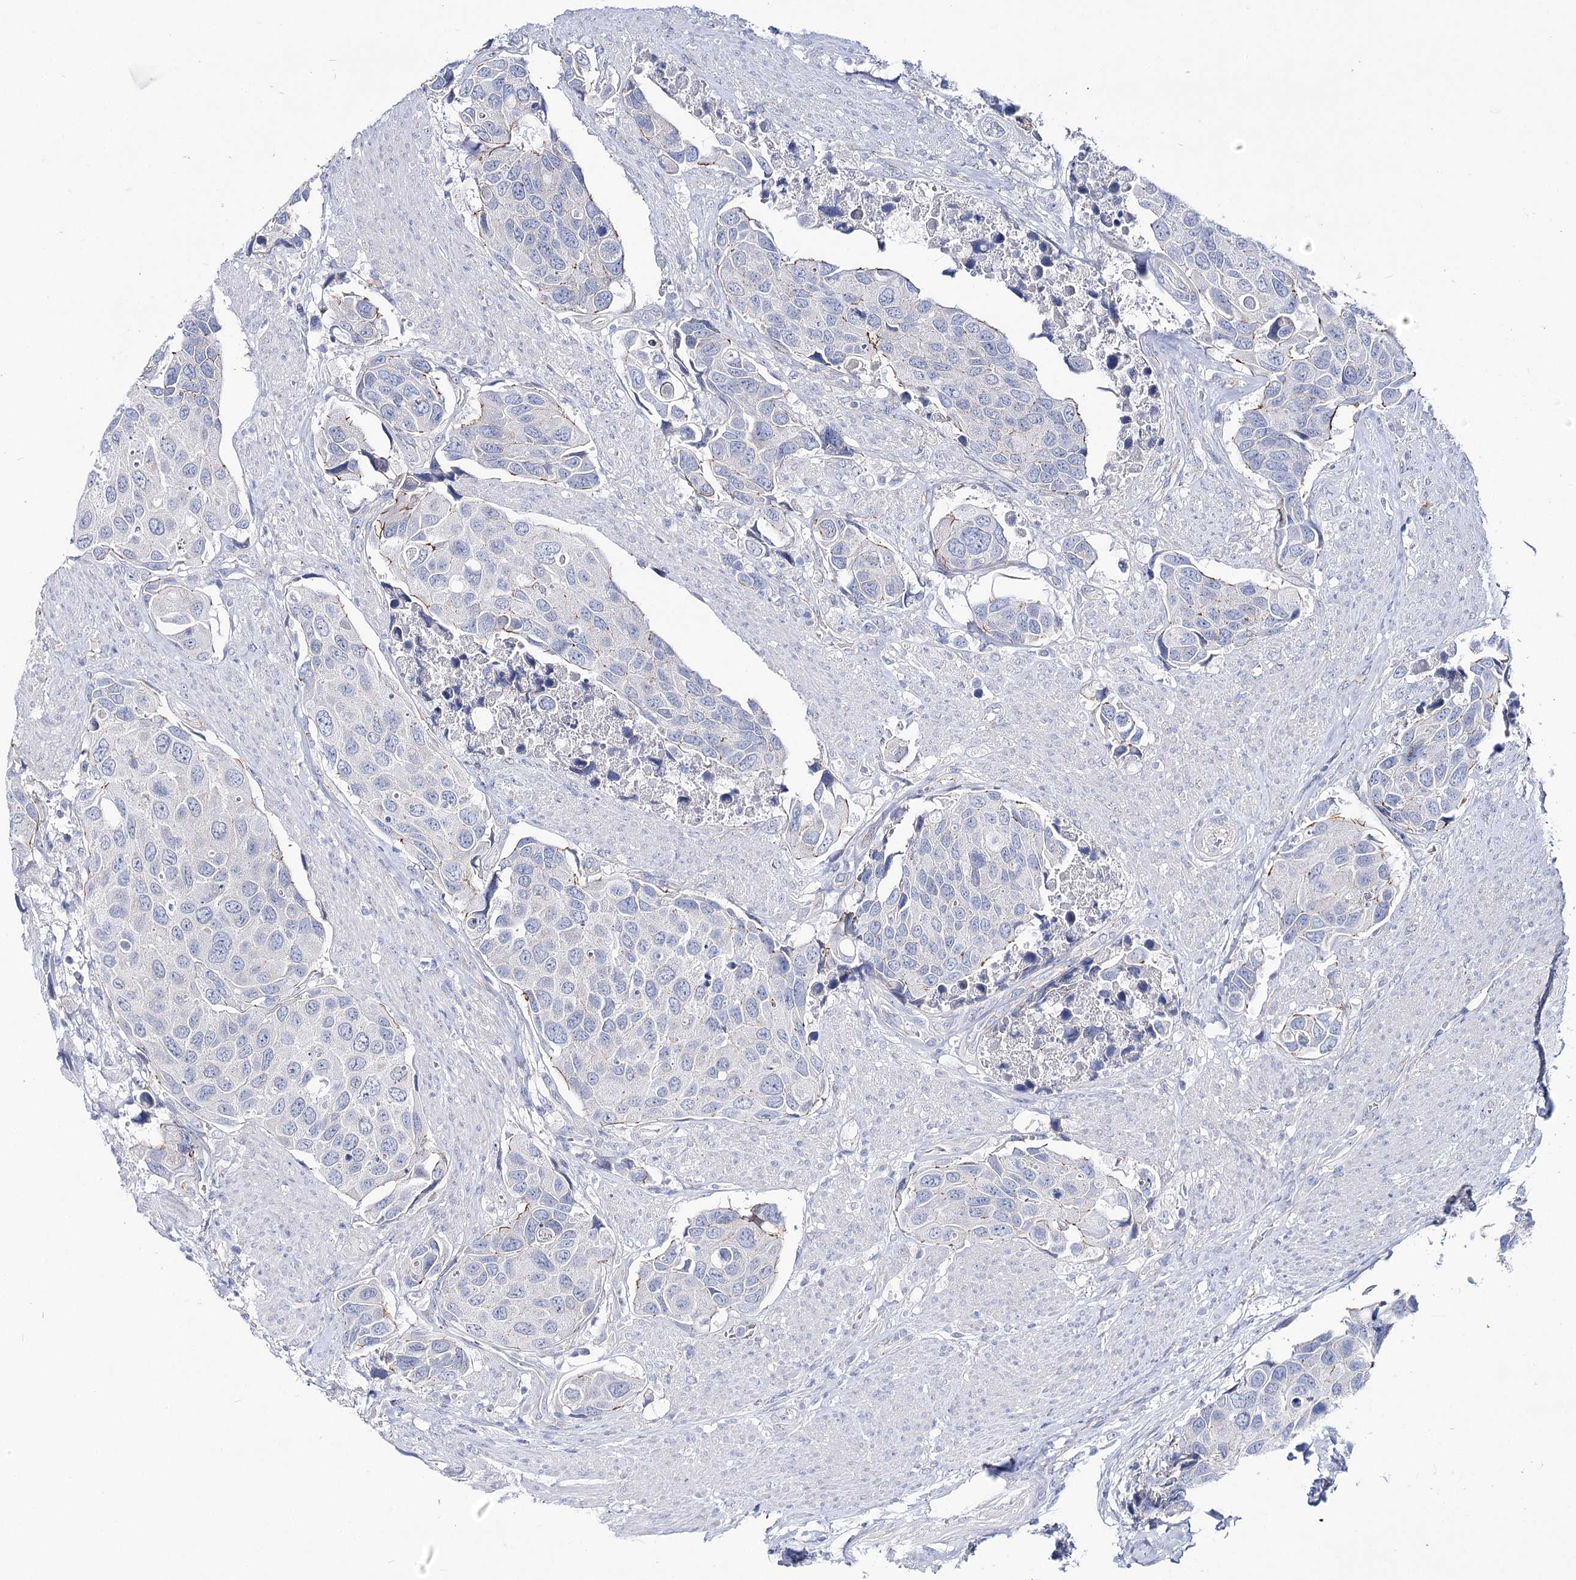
{"staining": {"intensity": "negative", "quantity": "none", "location": "none"}, "tissue": "urothelial cancer", "cell_type": "Tumor cells", "image_type": "cancer", "snomed": [{"axis": "morphology", "description": "Urothelial carcinoma, High grade"}, {"axis": "topography", "description": "Urinary bladder"}], "caption": "An IHC photomicrograph of urothelial carcinoma (high-grade) is shown. There is no staining in tumor cells of urothelial carcinoma (high-grade).", "gene": "NRAP", "patient": {"sex": "male", "age": 74}}